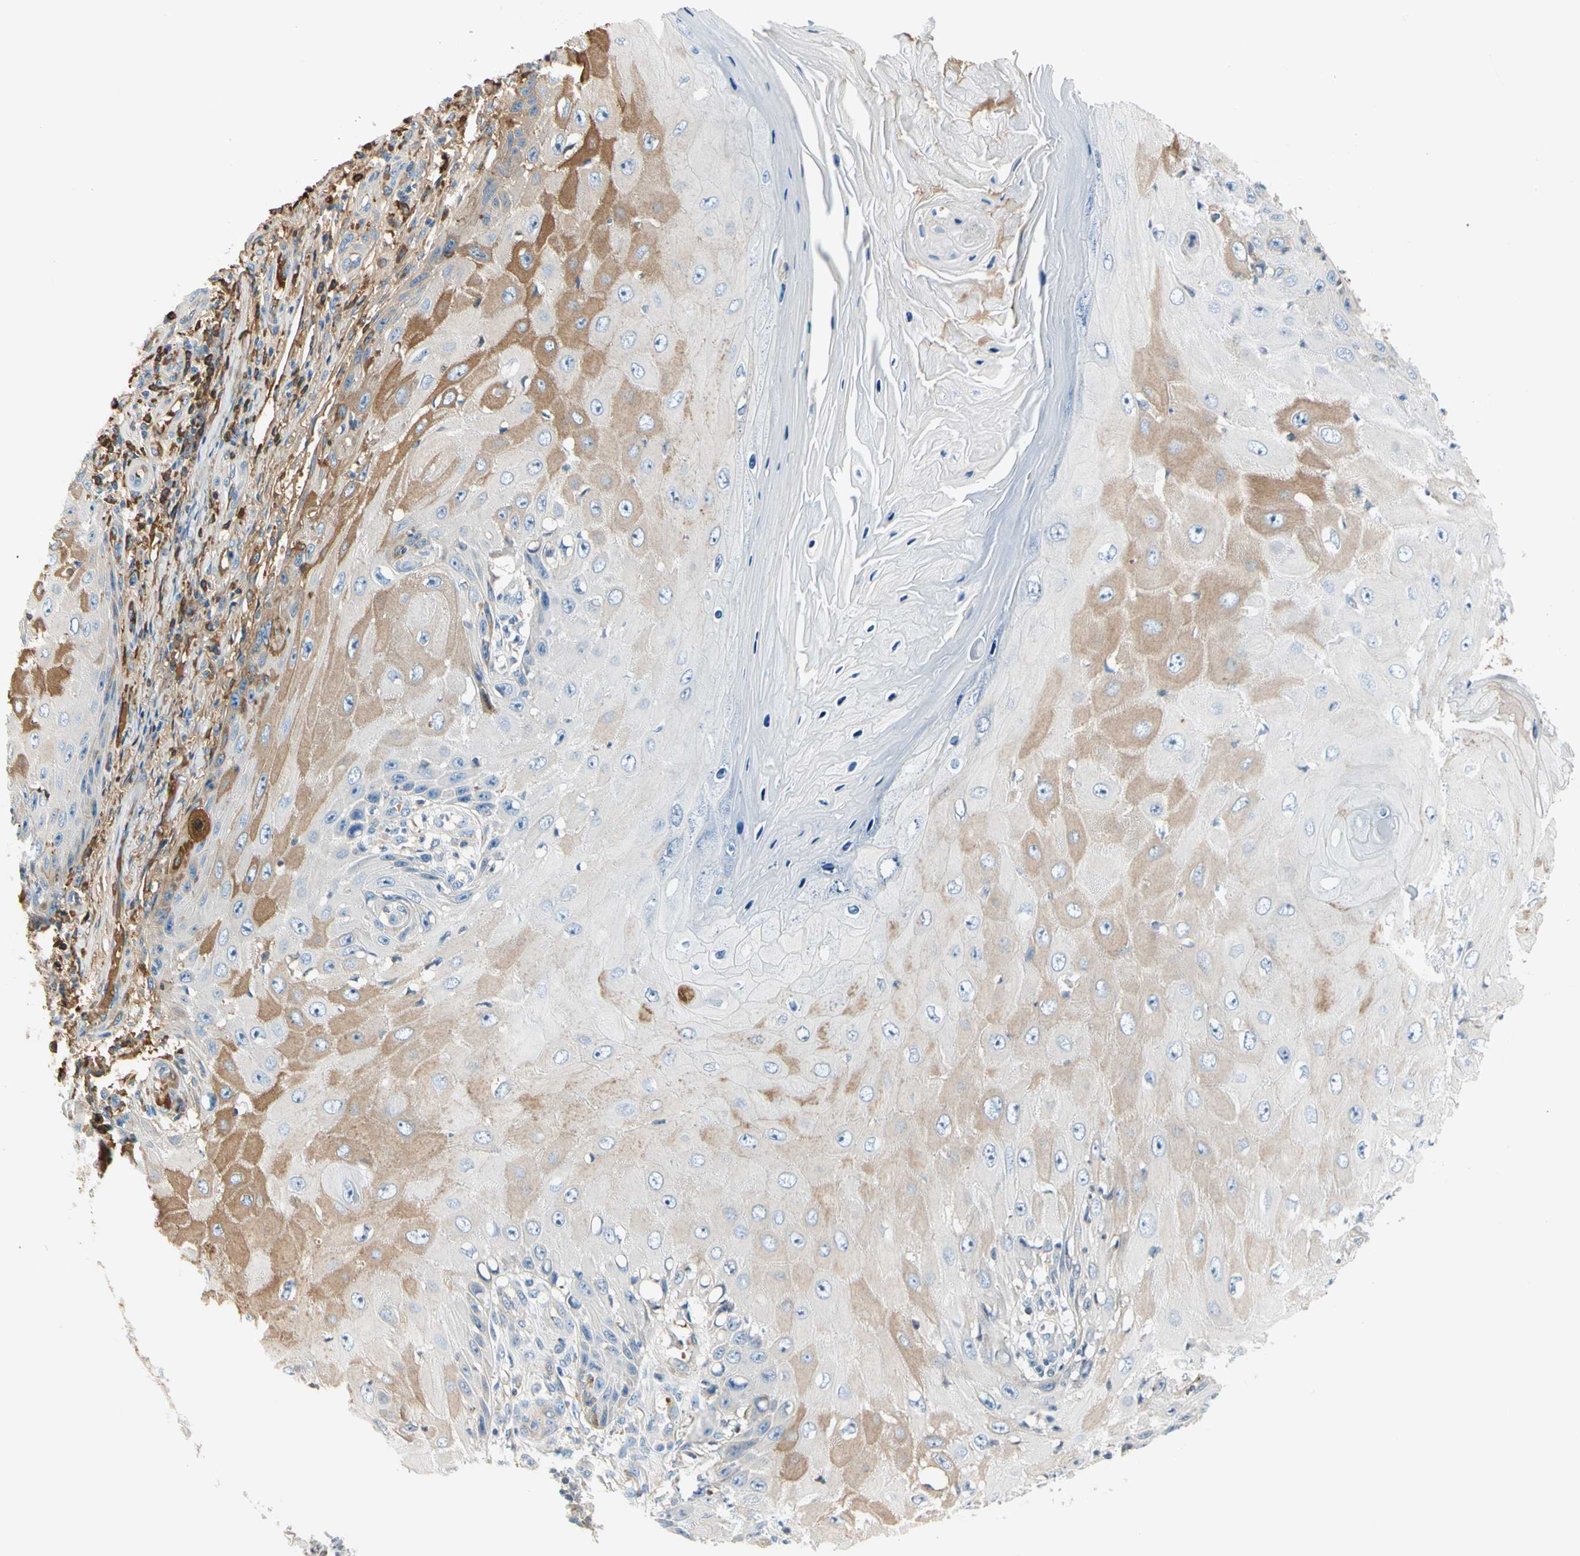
{"staining": {"intensity": "moderate", "quantity": "25%-75%", "location": "cytoplasmic/membranous"}, "tissue": "skin cancer", "cell_type": "Tumor cells", "image_type": "cancer", "snomed": [{"axis": "morphology", "description": "Squamous cell carcinoma, NOS"}, {"axis": "topography", "description": "Skin"}], "caption": "Skin cancer stained with a brown dye exhibits moderate cytoplasmic/membranous positive positivity in approximately 25%-75% of tumor cells.", "gene": "LAMB3", "patient": {"sex": "female", "age": 73}}